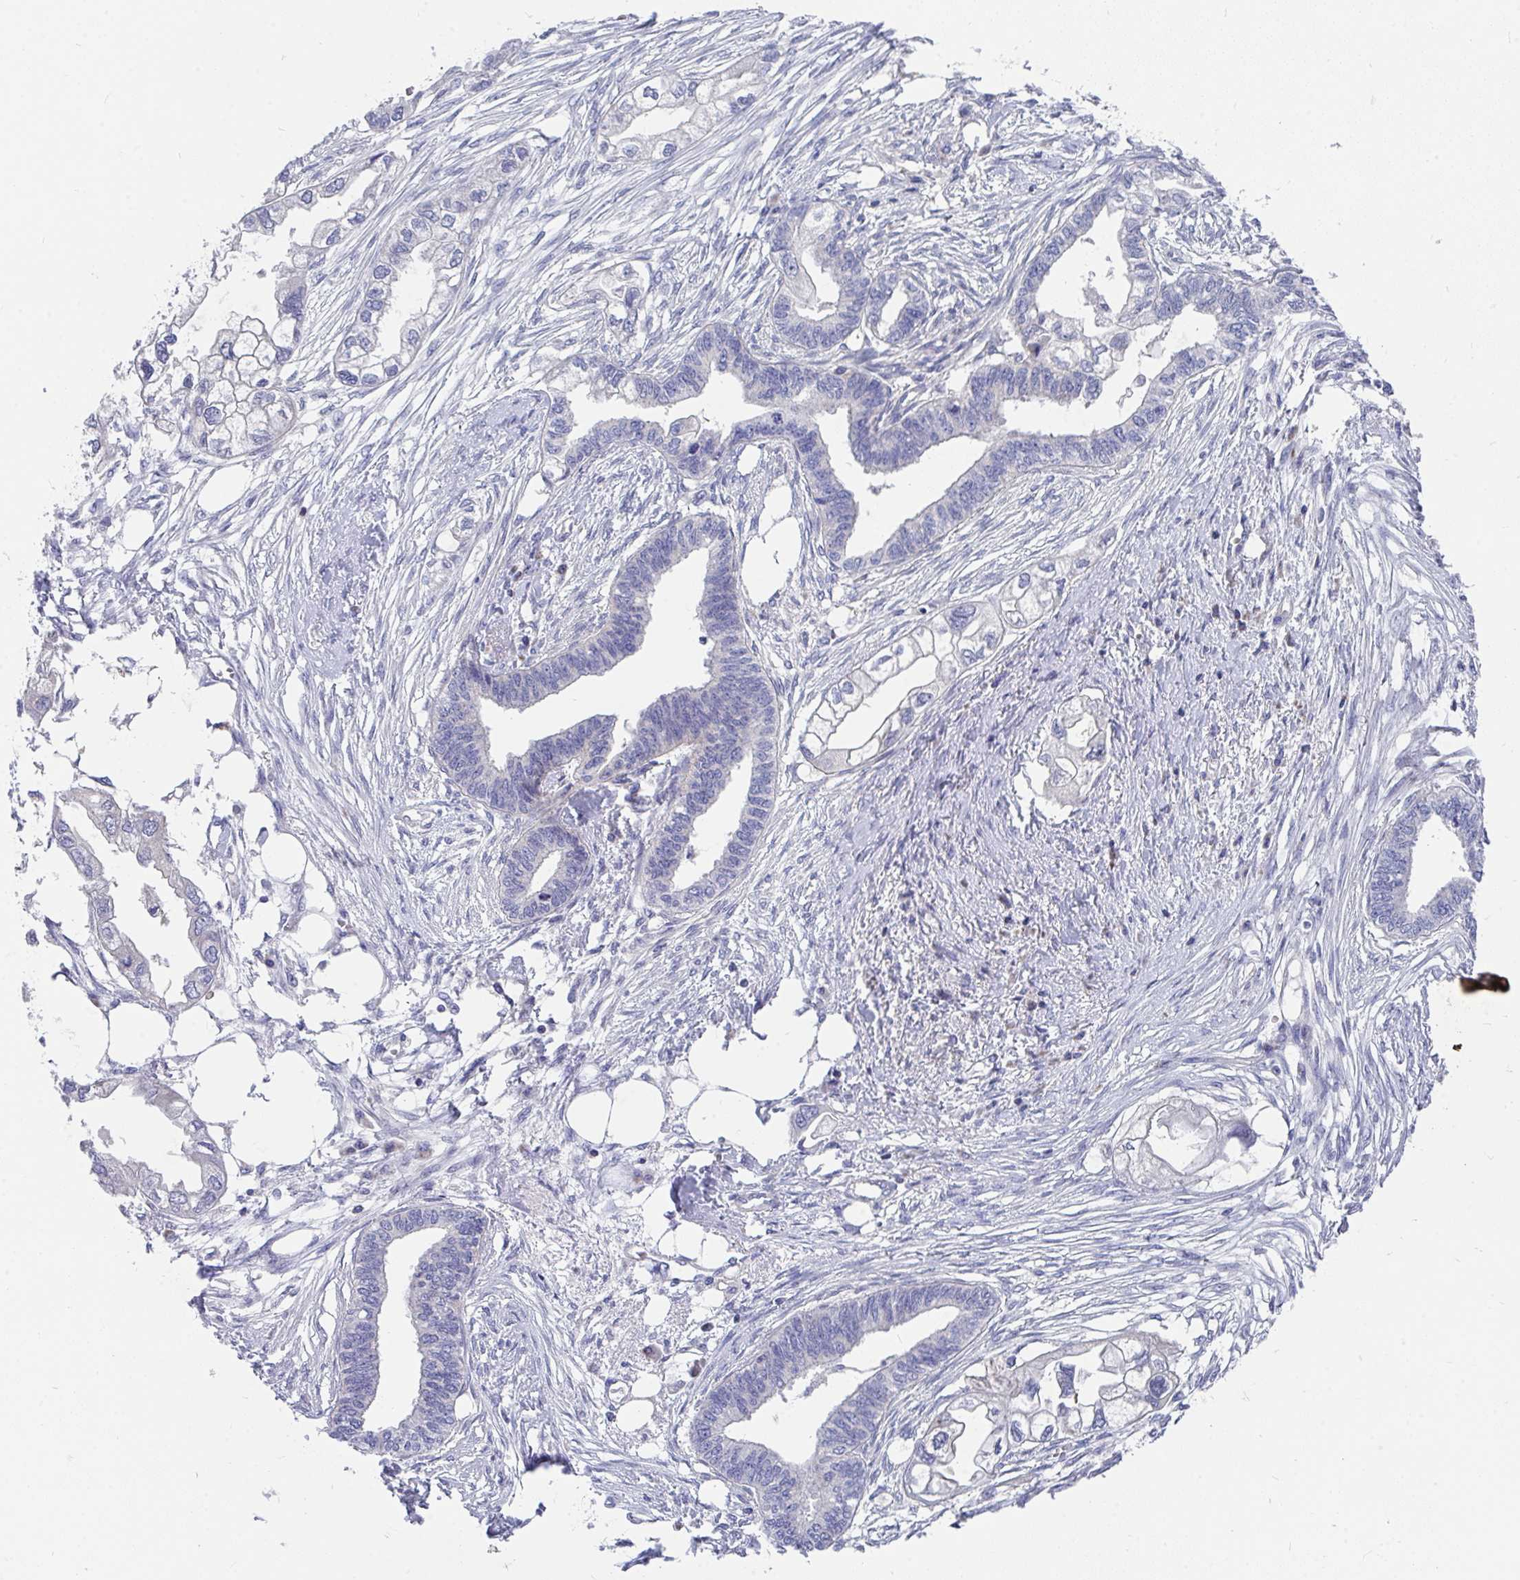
{"staining": {"intensity": "negative", "quantity": "none", "location": "none"}, "tissue": "endometrial cancer", "cell_type": "Tumor cells", "image_type": "cancer", "snomed": [{"axis": "morphology", "description": "Adenocarcinoma, NOS"}, {"axis": "morphology", "description": "Adenocarcinoma, metastatic, NOS"}, {"axis": "topography", "description": "Adipose tissue"}, {"axis": "topography", "description": "Endometrium"}], "caption": "Tumor cells are negative for brown protein staining in metastatic adenocarcinoma (endometrial).", "gene": "FHIP1B", "patient": {"sex": "female", "age": 67}}